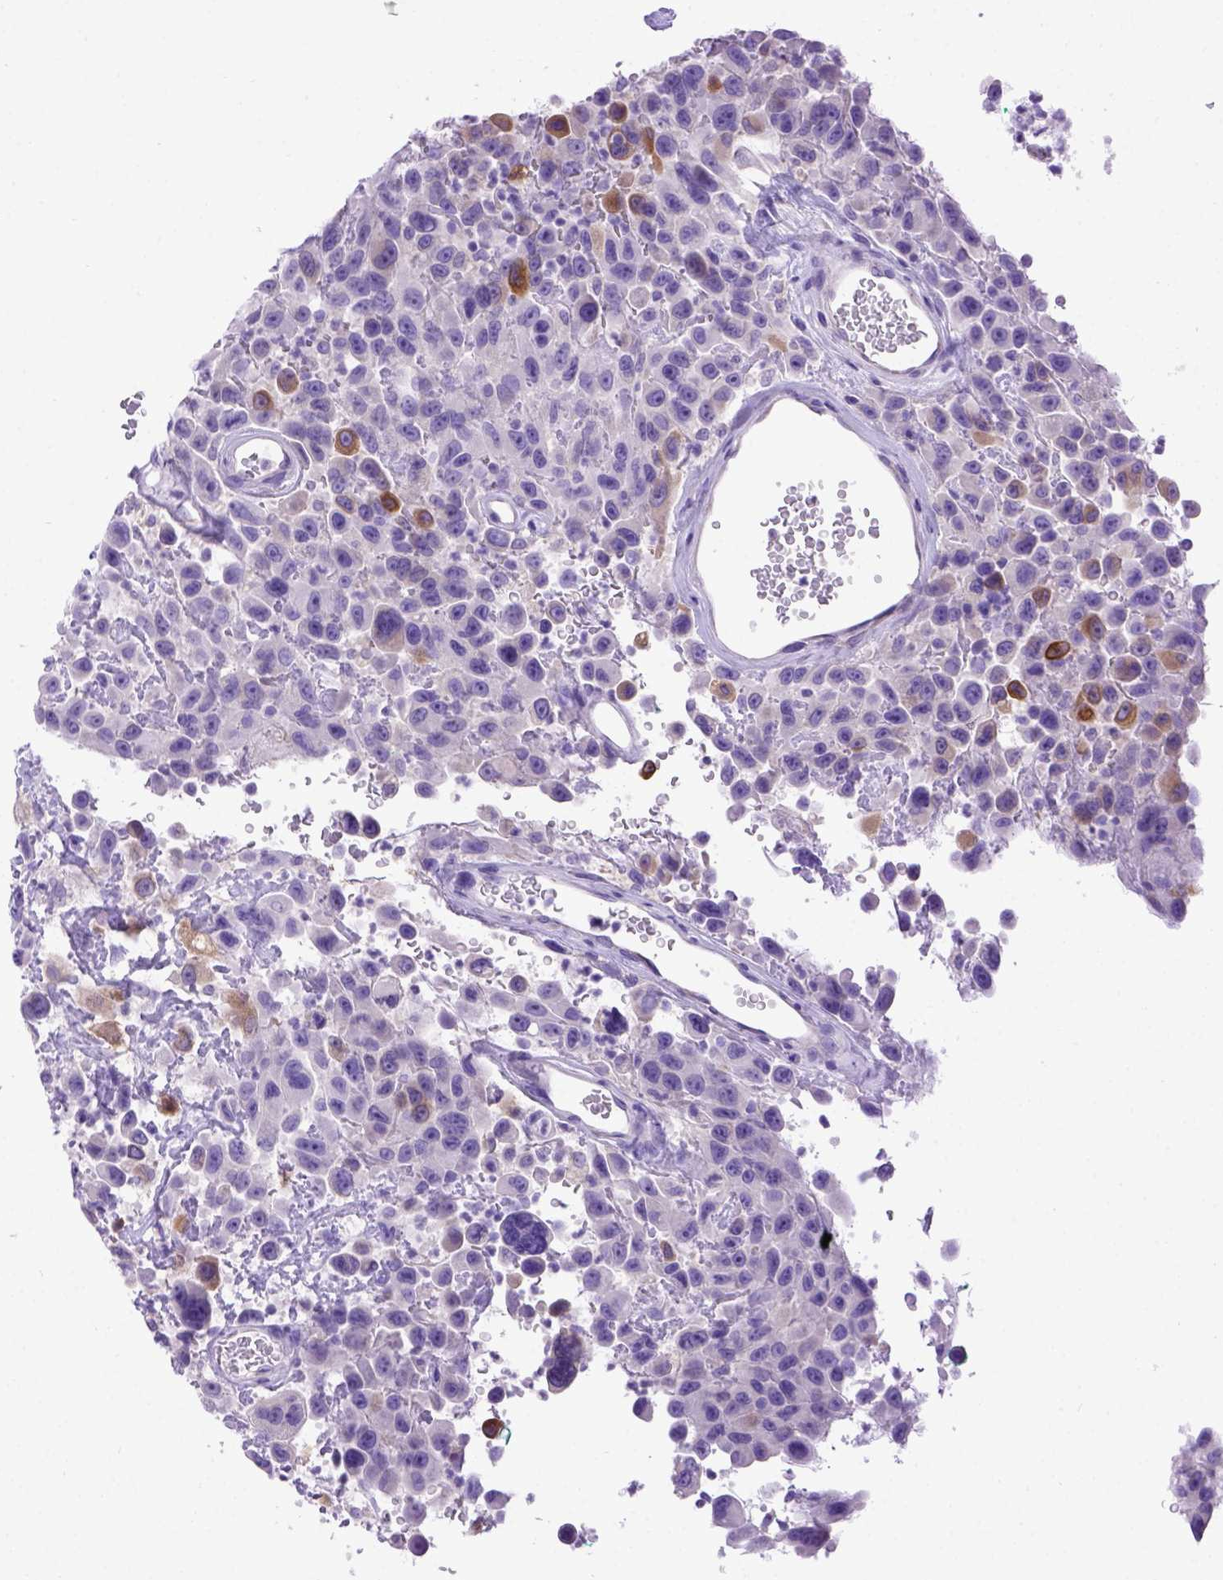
{"staining": {"intensity": "moderate", "quantity": "<25%", "location": "cytoplasmic/membranous"}, "tissue": "urothelial cancer", "cell_type": "Tumor cells", "image_type": "cancer", "snomed": [{"axis": "morphology", "description": "Urothelial carcinoma, High grade"}, {"axis": "topography", "description": "Urinary bladder"}], "caption": "Urothelial carcinoma (high-grade) stained with a brown dye demonstrates moderate cytoplasmic/membranous positive staining in approximately <25% of tumor cells.", "gene": "PTGES", "patient": {"sex": "male", "age": 53}}